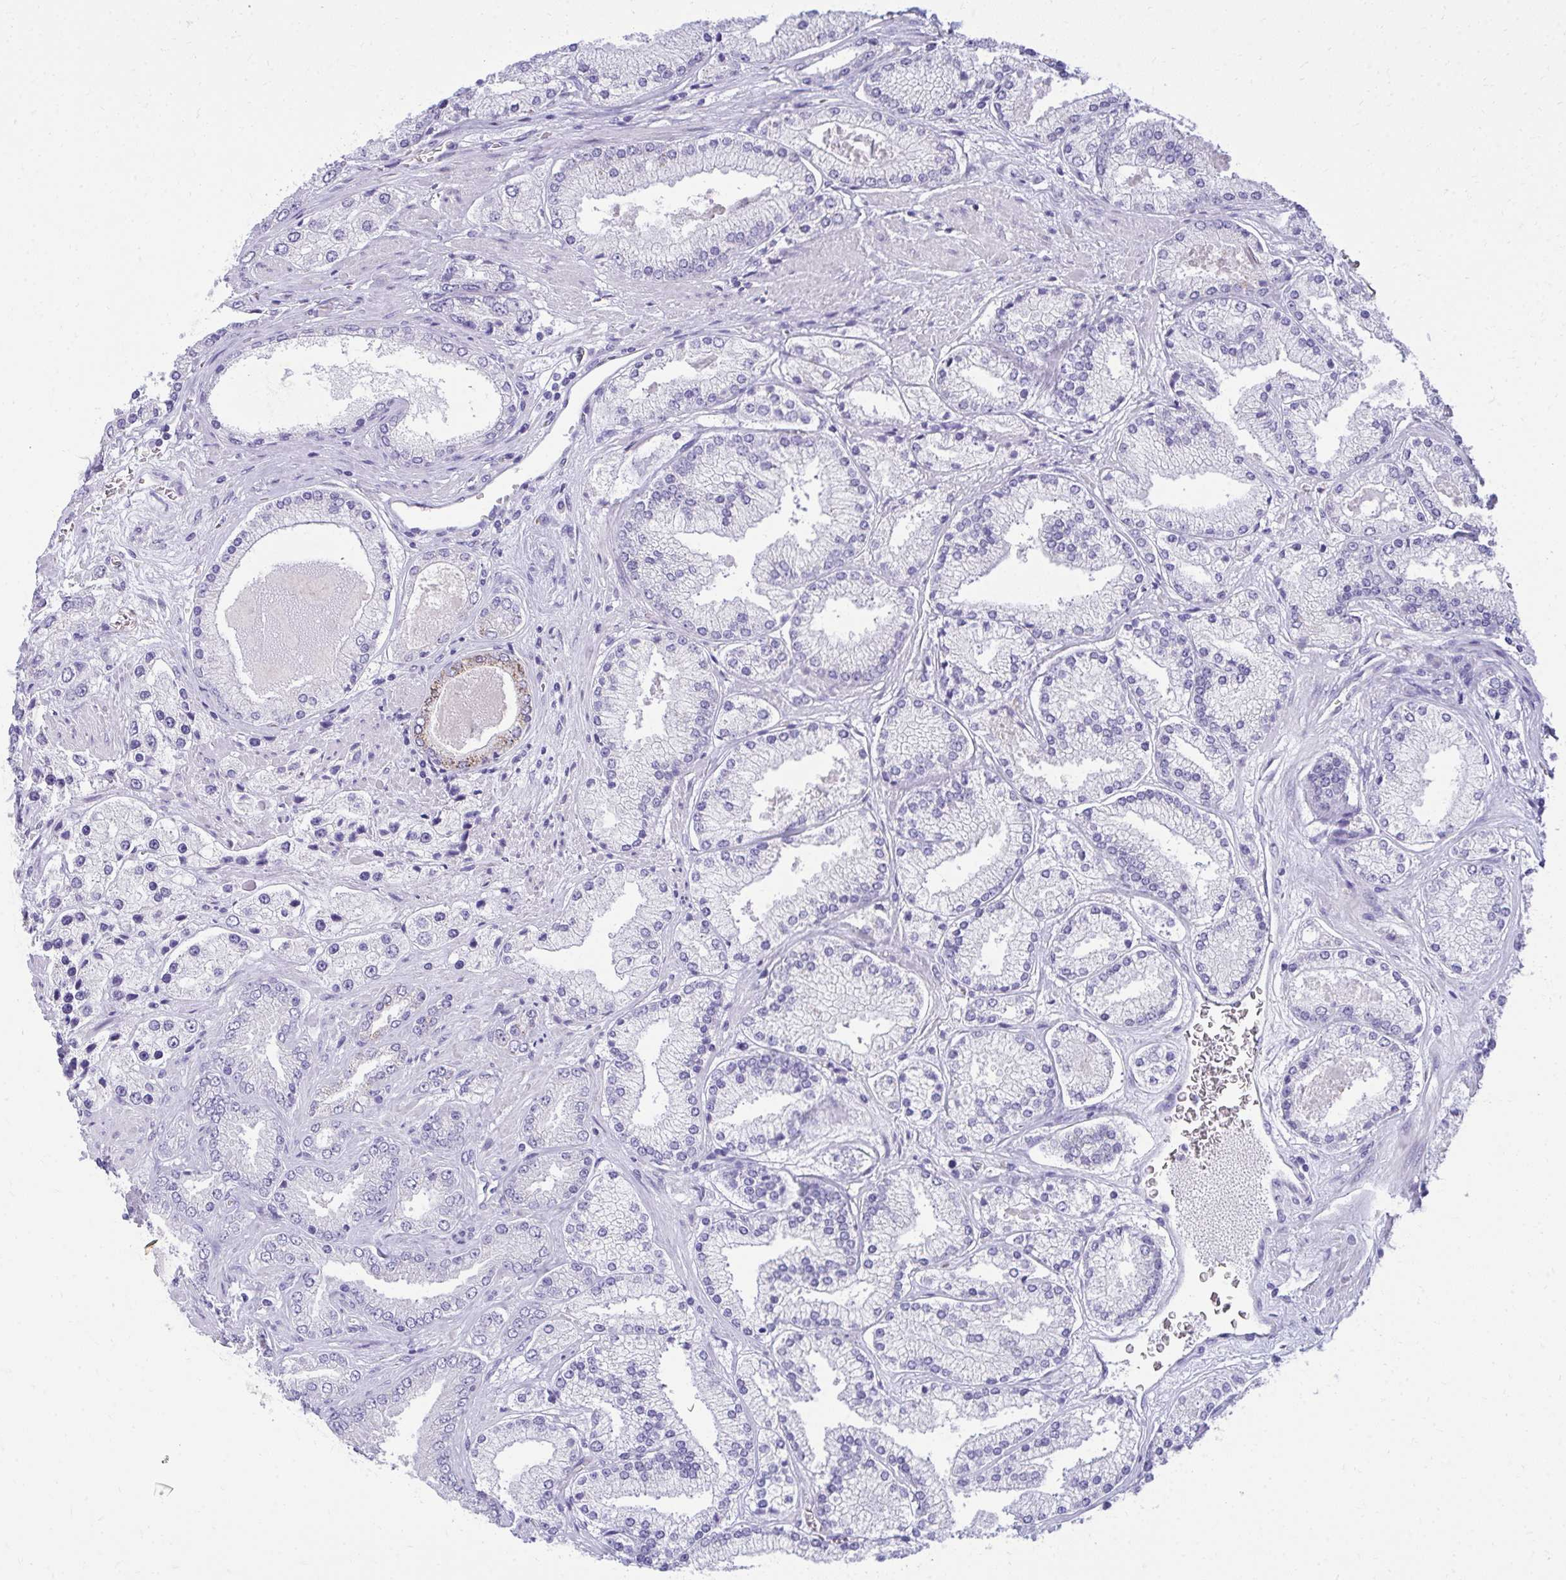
{"staining": {"intensity": "negative", "quantity": "none", "location": "none"}, "tissue": "prostate cancer", "cell_type": "Tumor cells", "image_type": "cancer", "snomed": [{"axis": "morphology", "description": "Adenocarcinoma, High grade"}, {"axis": "topography", "description": "Prostate"}], "caption": "Histopathology image shows no significant protein expression in tumor cells of prostate adenocarcinoma (high-grade).", "gene": "AIG1", "patient": {"sex": "male", "age": 67}}